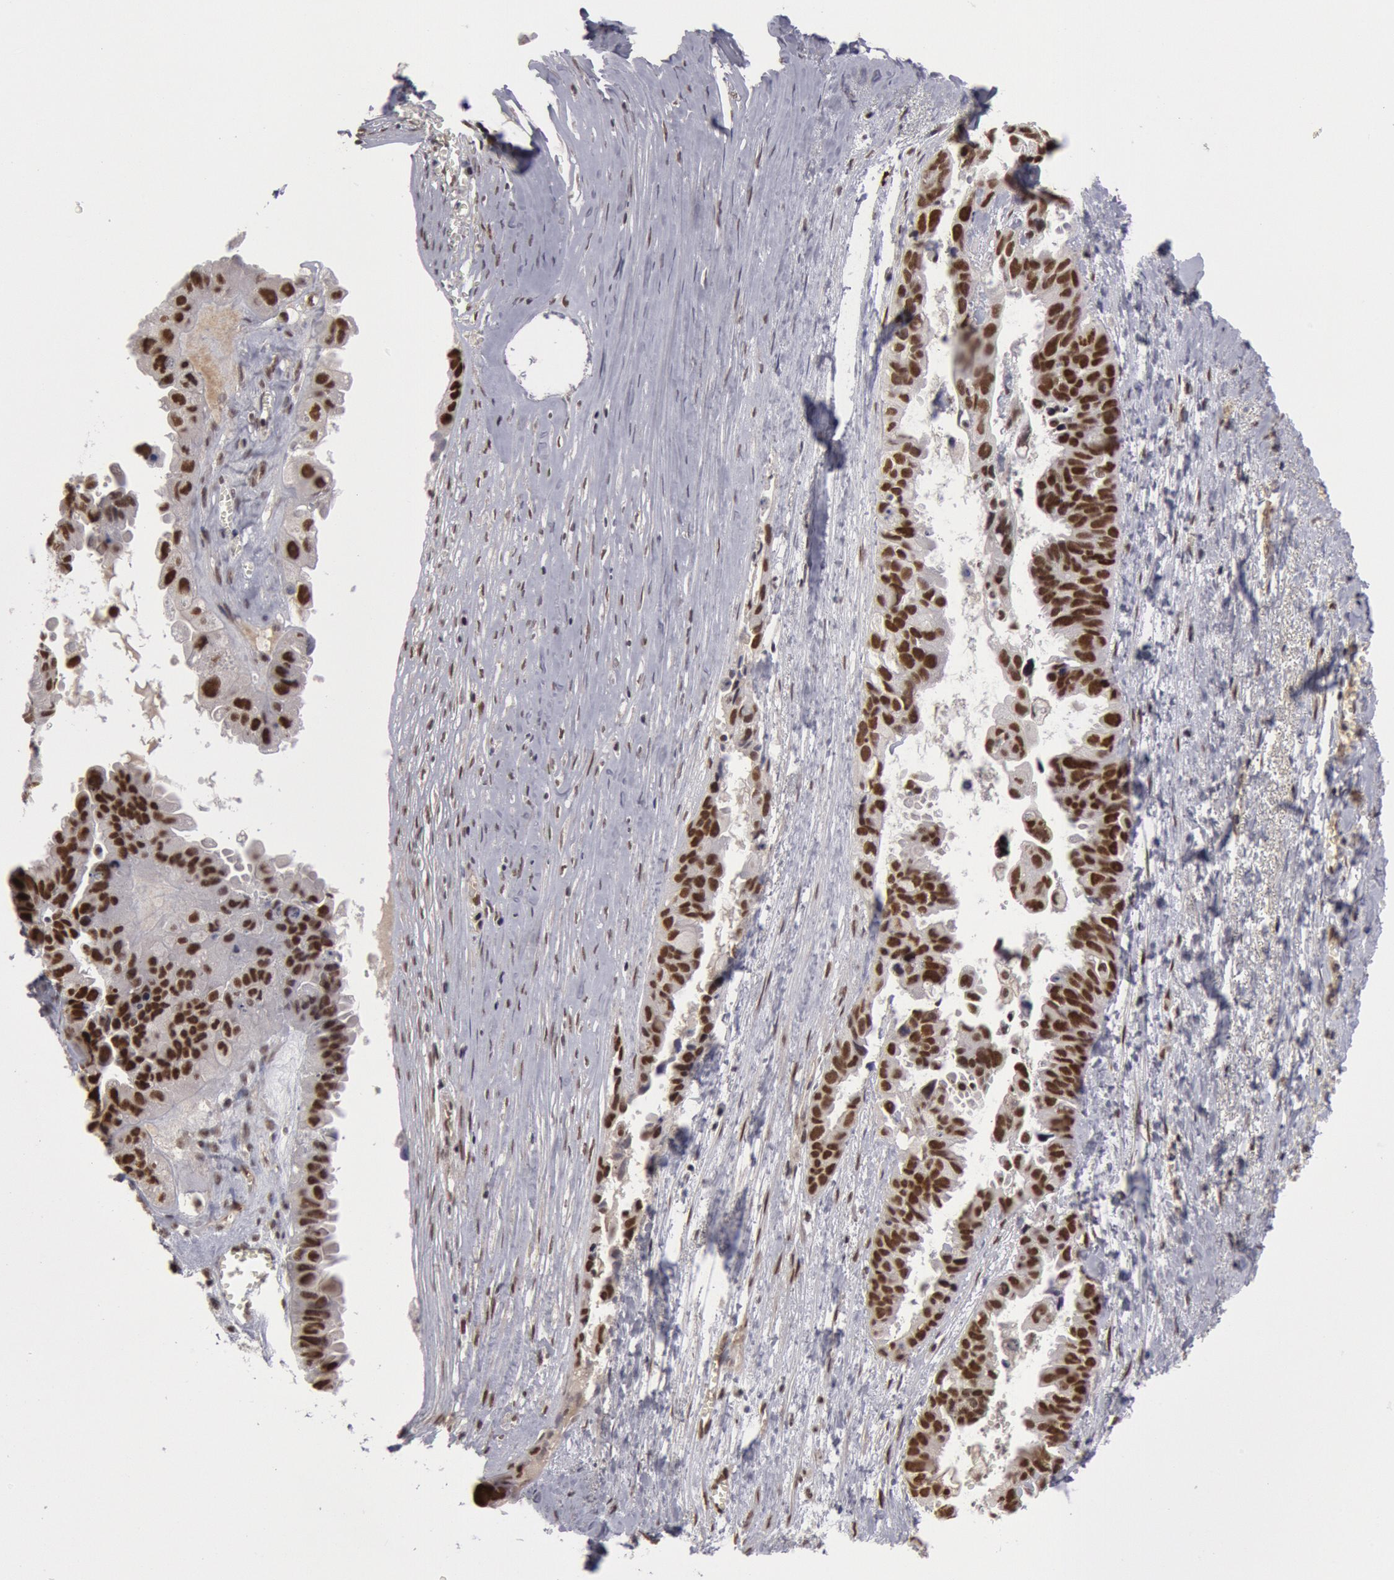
{"staining": {"intensity": "moderate", "quantity": ">75%", "location": "nuclear"}, "tissue": "ovarian cancer", "cell_type": "Tumor cells", "image_type": "cancer", "snomed": [{"axis": "morphology", "description": "Carcinoma, endometroid"}, {"axis": "topography", "description": "Ovary"}], "caption": "A photomicrograph showing moderate nuclear staining in approximately >75% of tumor cells in ovarian cancer (endometroid carcinoma), as visualized by brown immunohistochemical staining.", "gene": "PPP4R3B", "patient": {"sex": "female", "age": 85}}